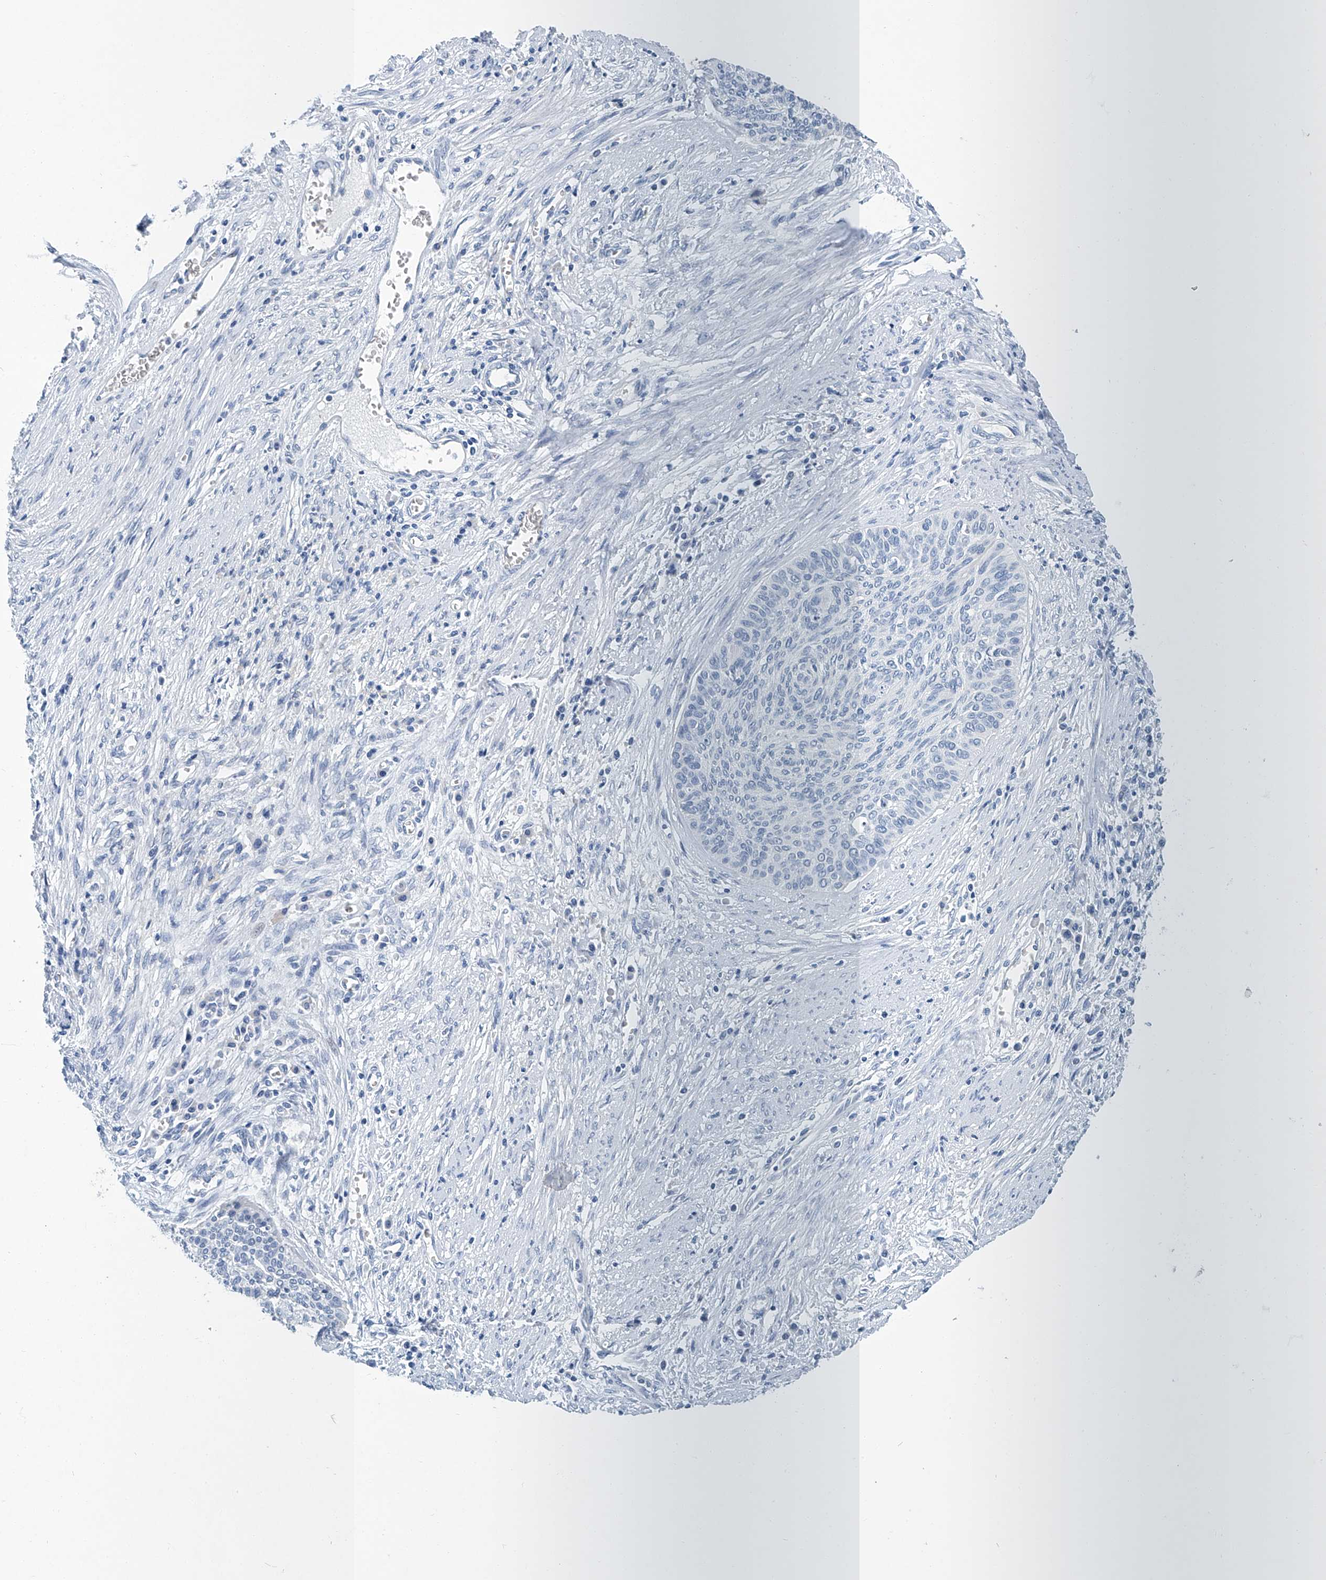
{"staining": {"intensity": "negative", "quantity": "none", "location": "none"}, "tissue": "cervical cancer", "cell_type": "Tumor cells", "image_type": "cancer", "snomed": [{"axis": "morphology", "description": "Squamous cell carcinoma, NOS"}, {"axis": "topography", "description": "Cervix"}], "caption": "IHC of human squamous cell carcinoma (cervical) shows no positivity in tumor cells. Nuclei are stained in blue.", "gene": "CYP2A7", "patient": {"sex": "female", "age": 55}}